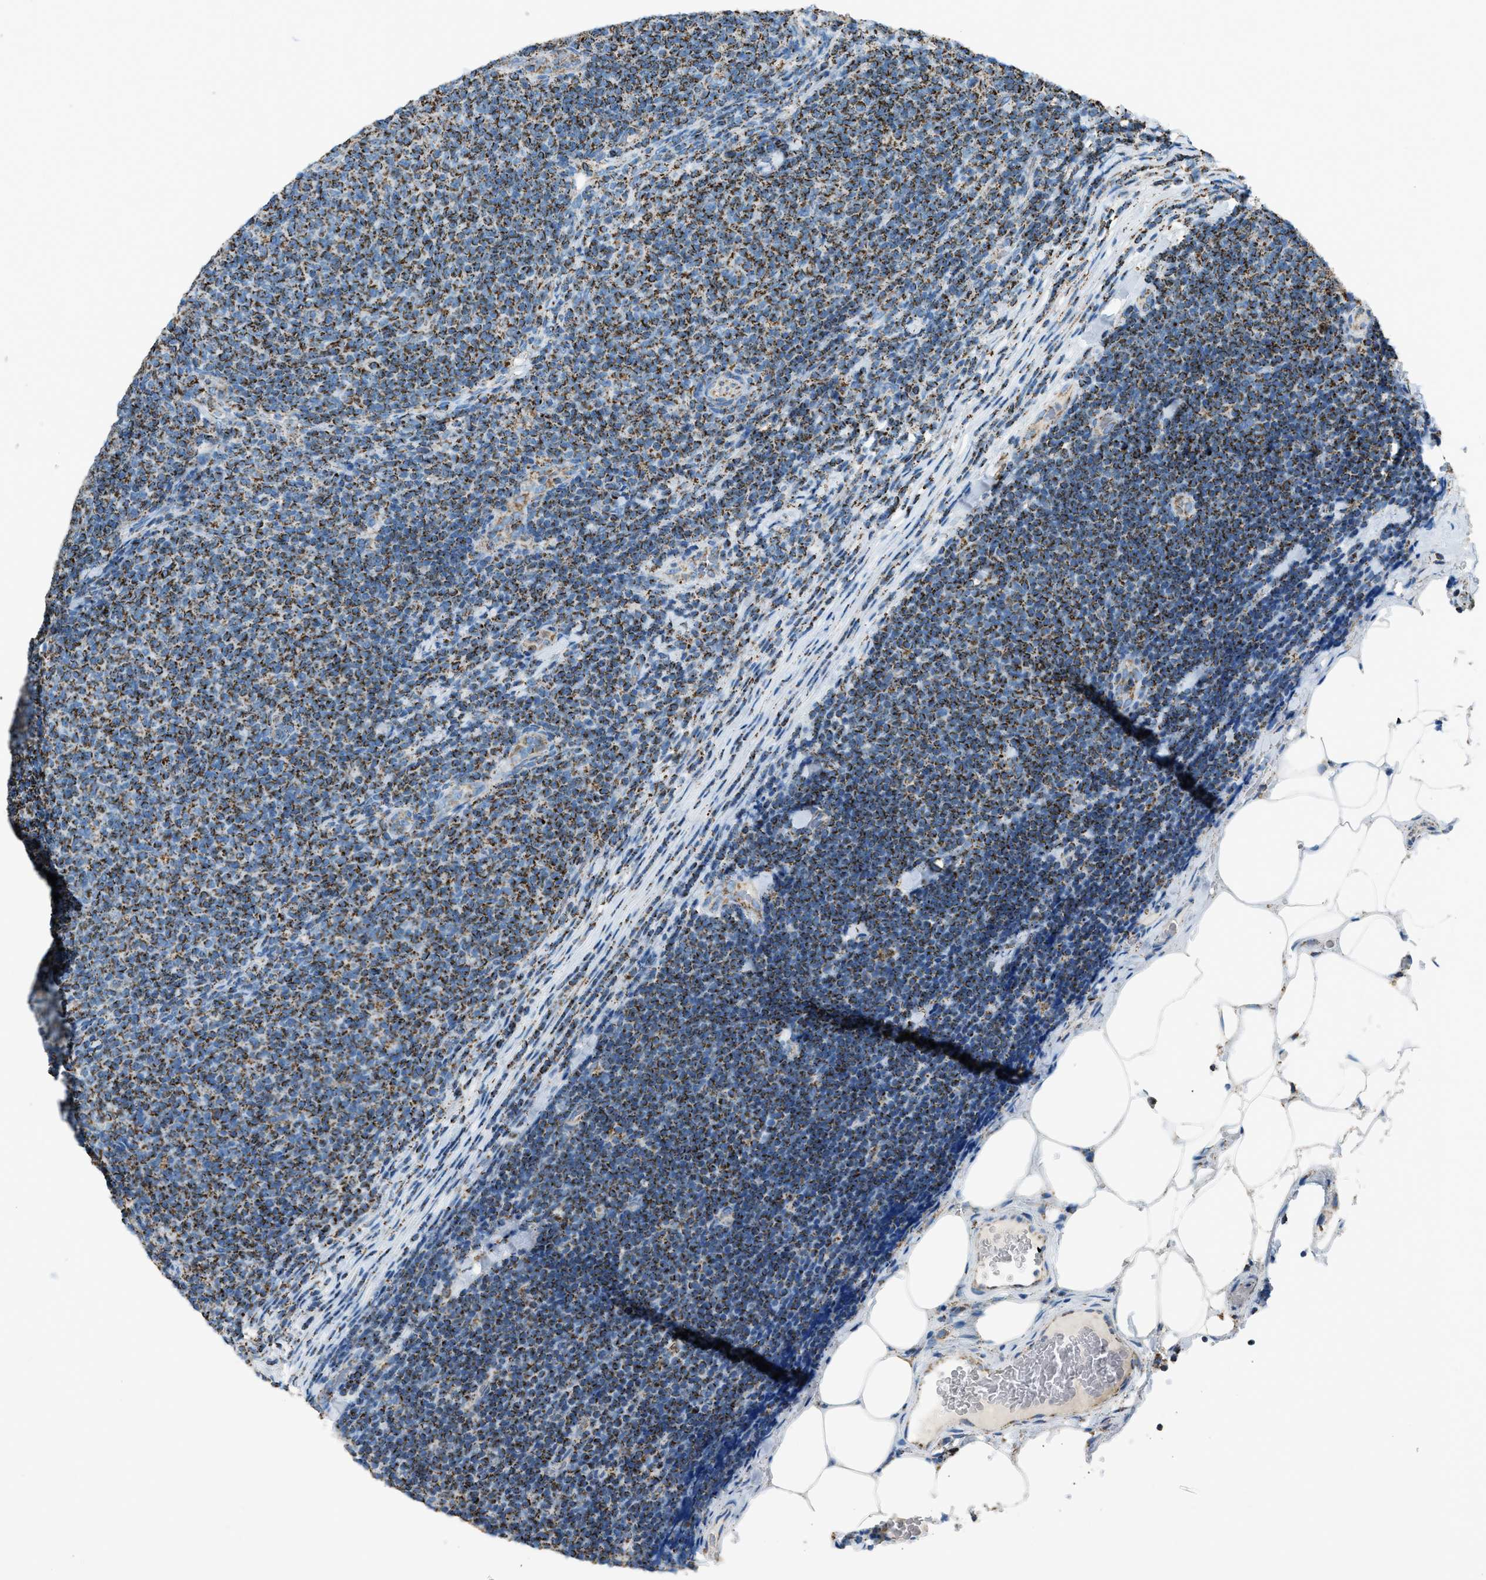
{"staining": {"intensity": "moderate", "quantity": ">75%", "location": "cytoplasmic/membranous"}, "tissue": "lymphoma", "cell_type": "Tumor cells", "image_type": "cancer", "snomed": [{"axis": "morphology", "description": "Malignant lymphoma, non-Hodgkin's type, Low grade"}, {"axis": "topography", "description": "Lymph node"}], "caption": "Human lymphoma stained with a protein marker displays moderate staining in tumor cells.", "gene": "MDH2", "patient": {"sex": "male", "age": 66}}